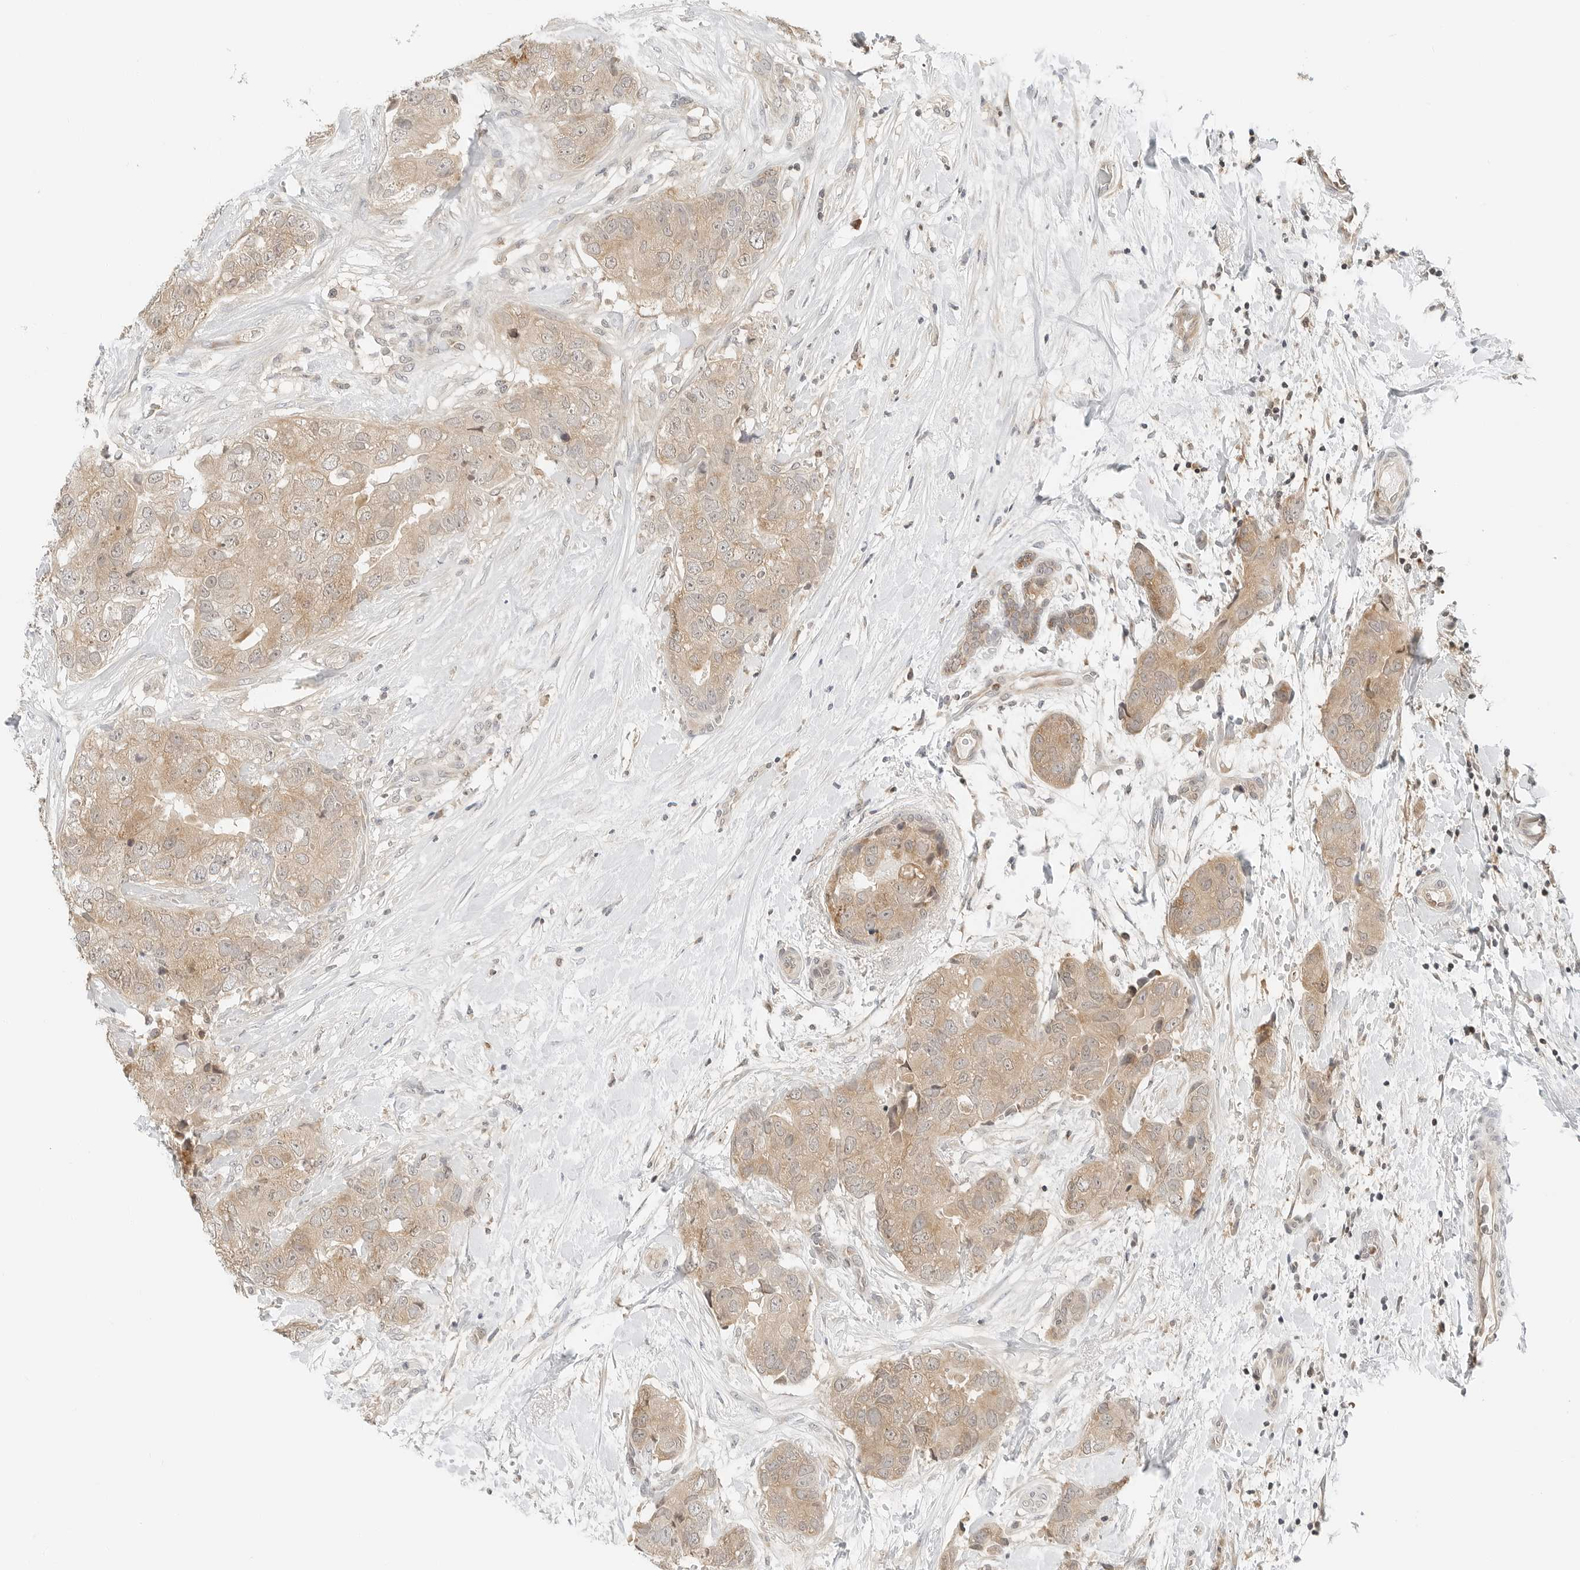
{"staining": {"intensity": "weak", "quantity": ">75%", "location": "cytoplasmic/membranous"}, "tissue": "breast cancer", "cell_type": "Tumor cells", "image_type": "cancer", "snomed": [{"axis": "morphology", "description": "Duct carcinoma"}, {"axis": "topography", "description": "Breast"}], "caption": "Infiltrating ductal carcinoma (breast) stained with DAB IHC shows low levels of weak cytoplasmic/membranous expression in approximately >75% of tumor cells. (IHC, brightfield microscopy, high magnification).", "gene": "IQCC", "patient": {"sex": "female", "age": 62}}